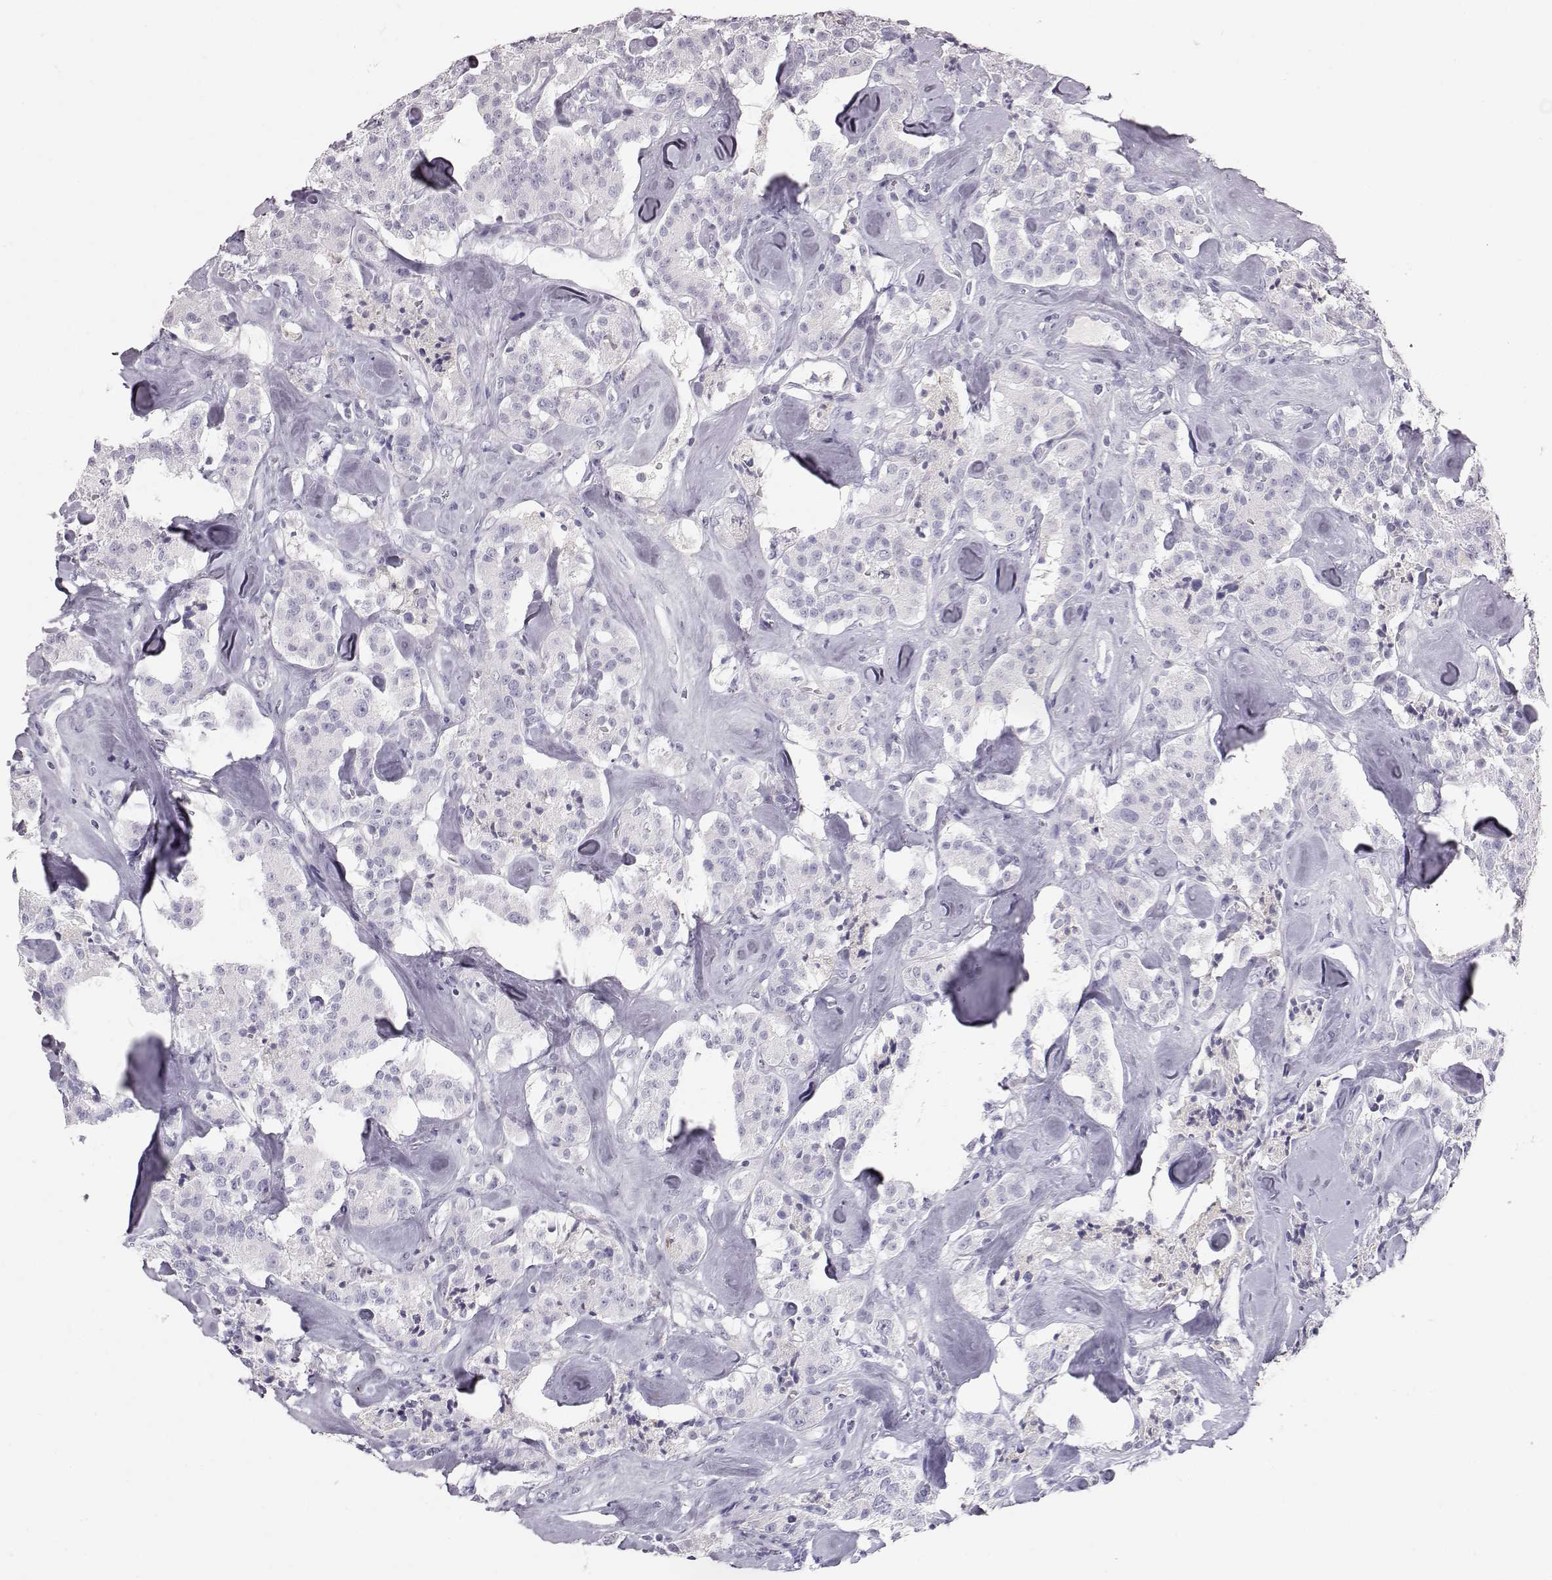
{"staining": {"intensity": "negative", "quantity": "none", "location": "none"}, "tissue": "carcinoid", "cell_type": "Tumor cells", "image_type": "cancer", "snomed": [{"axis": "morphology", "description": "Carcinoid, malignant, NOS"}, {"axis": "topography", "description": "Pancreas"}], "caption": "This micrograph is of carcinoid (malignant) stained with IHC to label a protein in brown with the nuclei are counter-stained blue. There is no expression in tumor cells.", "gene": "KRTAP16-1", "patient": {"sex": "male", "age": 41}}